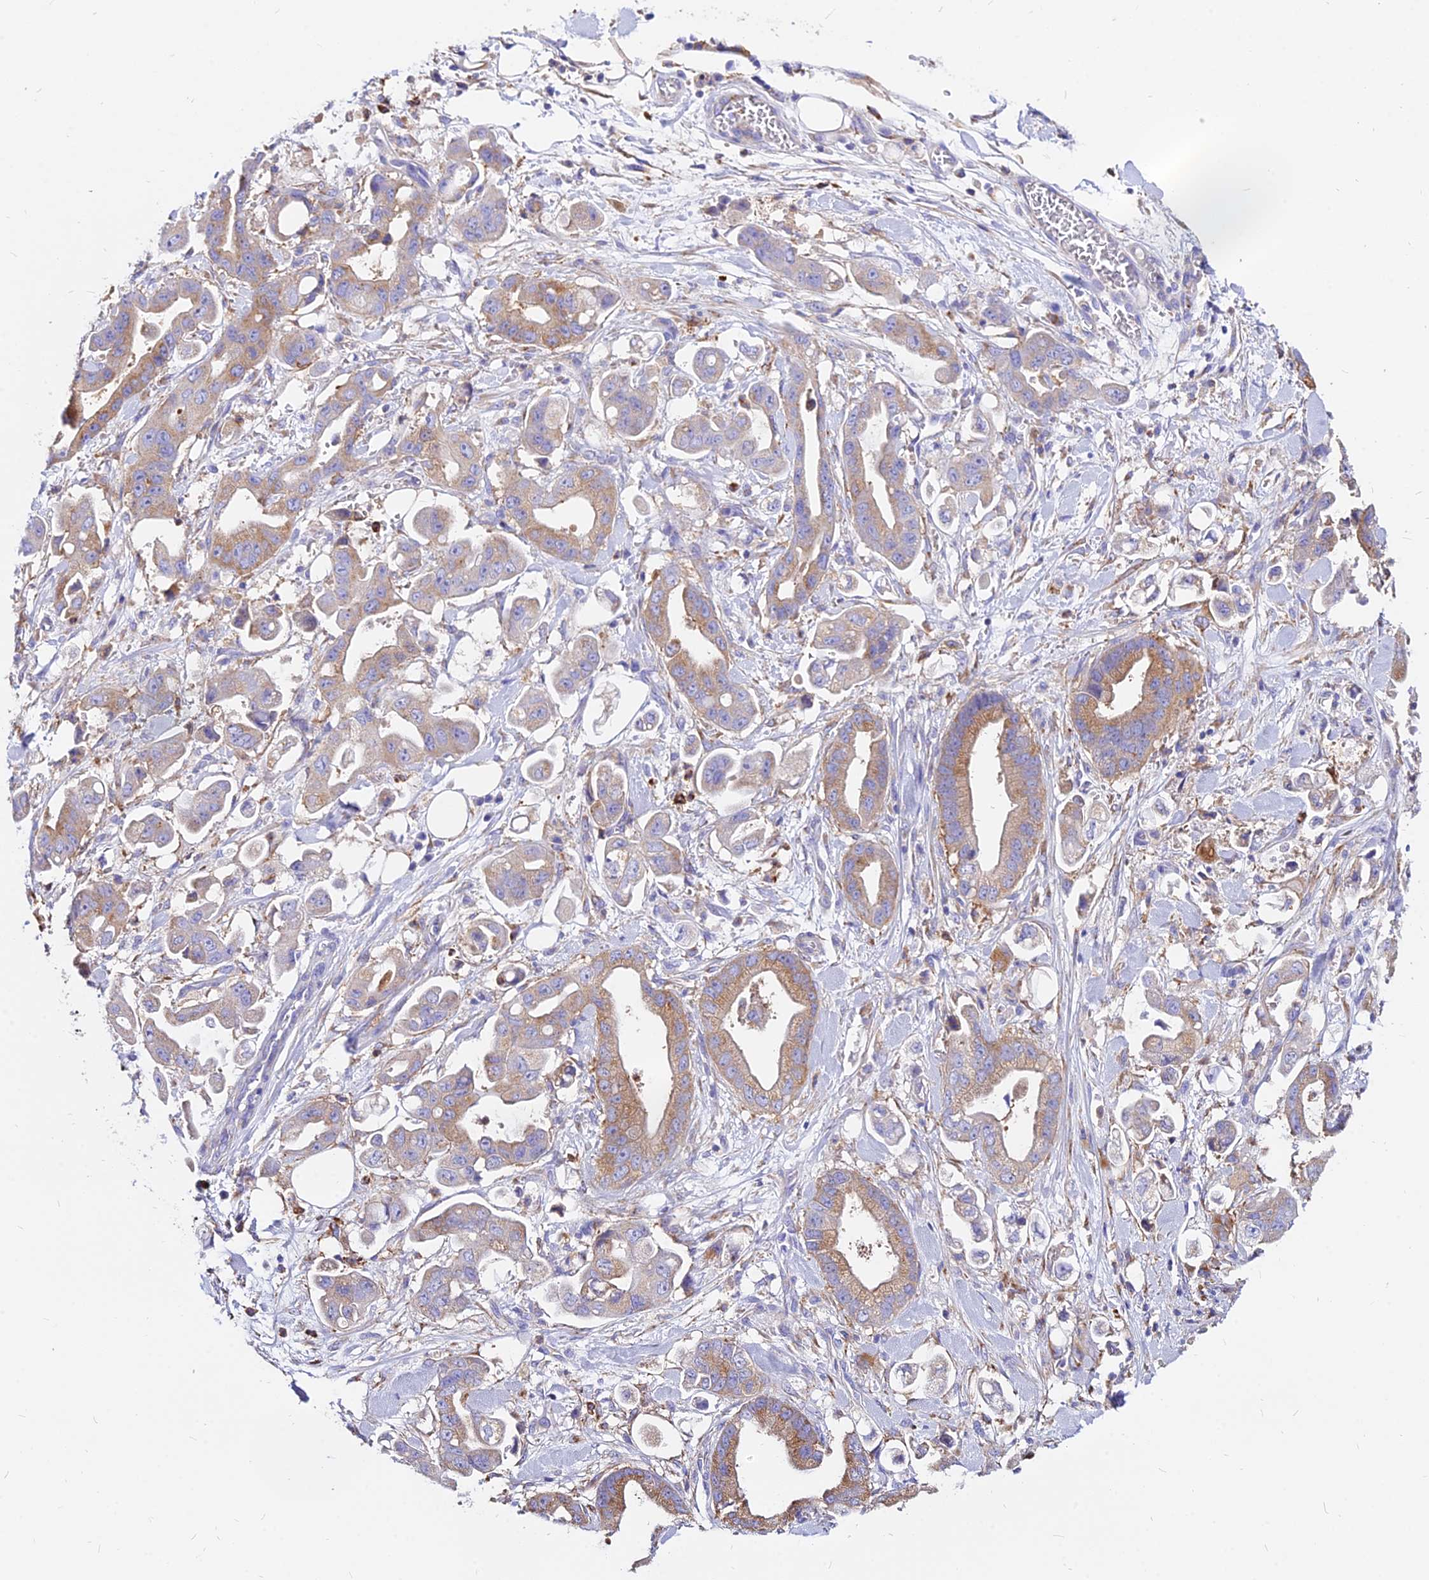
{"staining": {"intensity": "moderate", "quantity": "25%-75%", "location": "cytoplasmic/membranous"}, "tissue": "stomach cancer", "cell_type": "Tumor cells", "image_type": "cancer", "snomed": [{"axis": "morphology", "description": "Adenocarcinoma, NOS"}, {"axis": "topography", "description": "Stomach"}], "caption": "Immunohistochemistry of human adenocarcinoma (stomach) exhibits medium levels of moderate cytoplasmic/membranous expression in approximately 25%-75% of tumor cells.", "gene": "AGTRAP", "patient": {"sex": "male", "age": 62}}